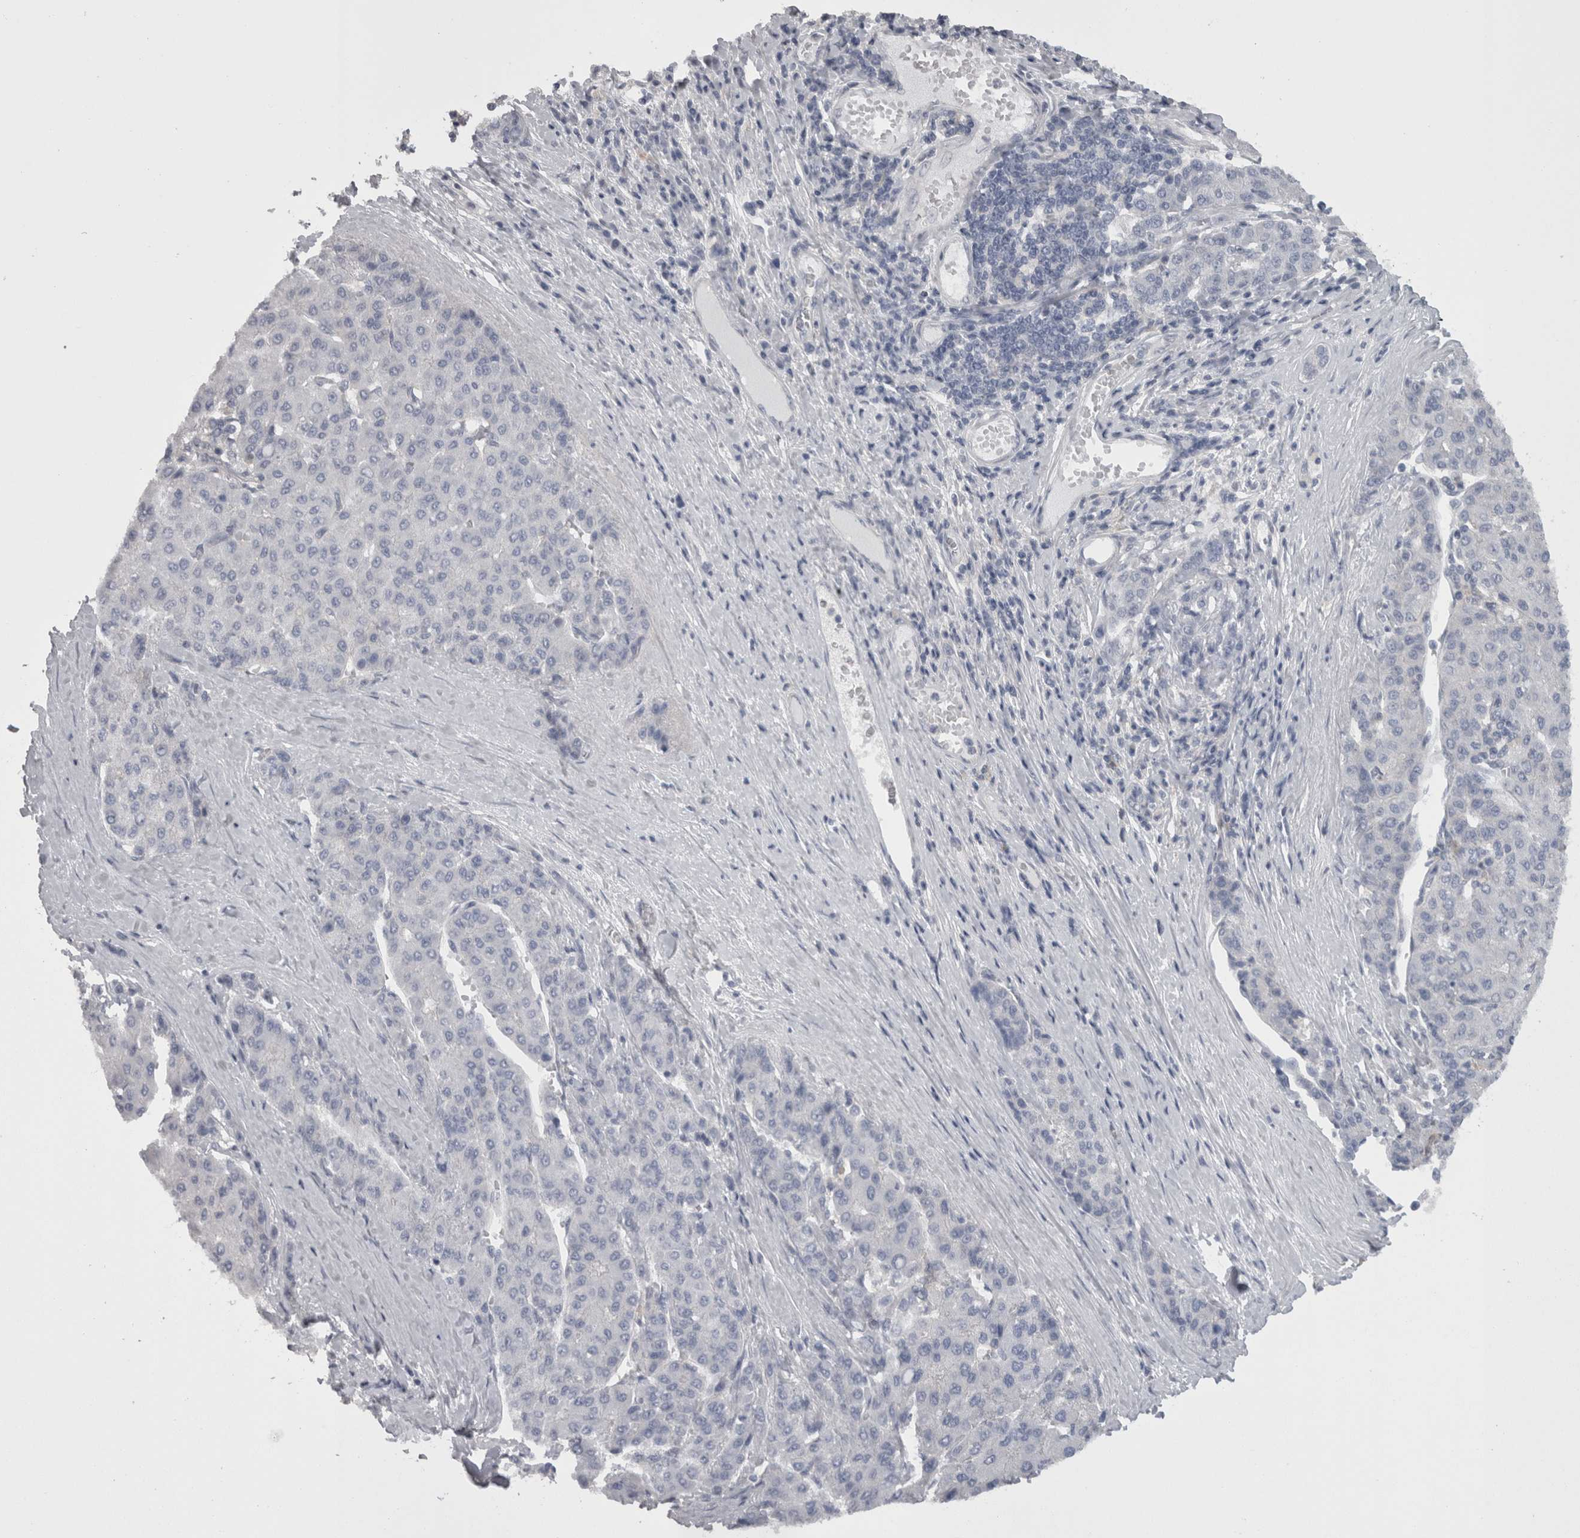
{"staining": {"intensity": "negative", "quantity": "none", "location": "none"}, "tissue": "liver cancer", "cell_type": "Tumor cells", "image_type": "cancer", "snomed": [{"axis": "morphology", "description": "Carcinoma, Hepatocellular, NOS"}, {"axis": "topography", "description": "Liver"}], "caption": "Immunohistochemical staining of human liver cancer (hepatocellular carcinoma) demonstrates no significant staining in tumor cells.", "gene": "CAMK2D", "patient": {"sex": "male", "age": 65}}